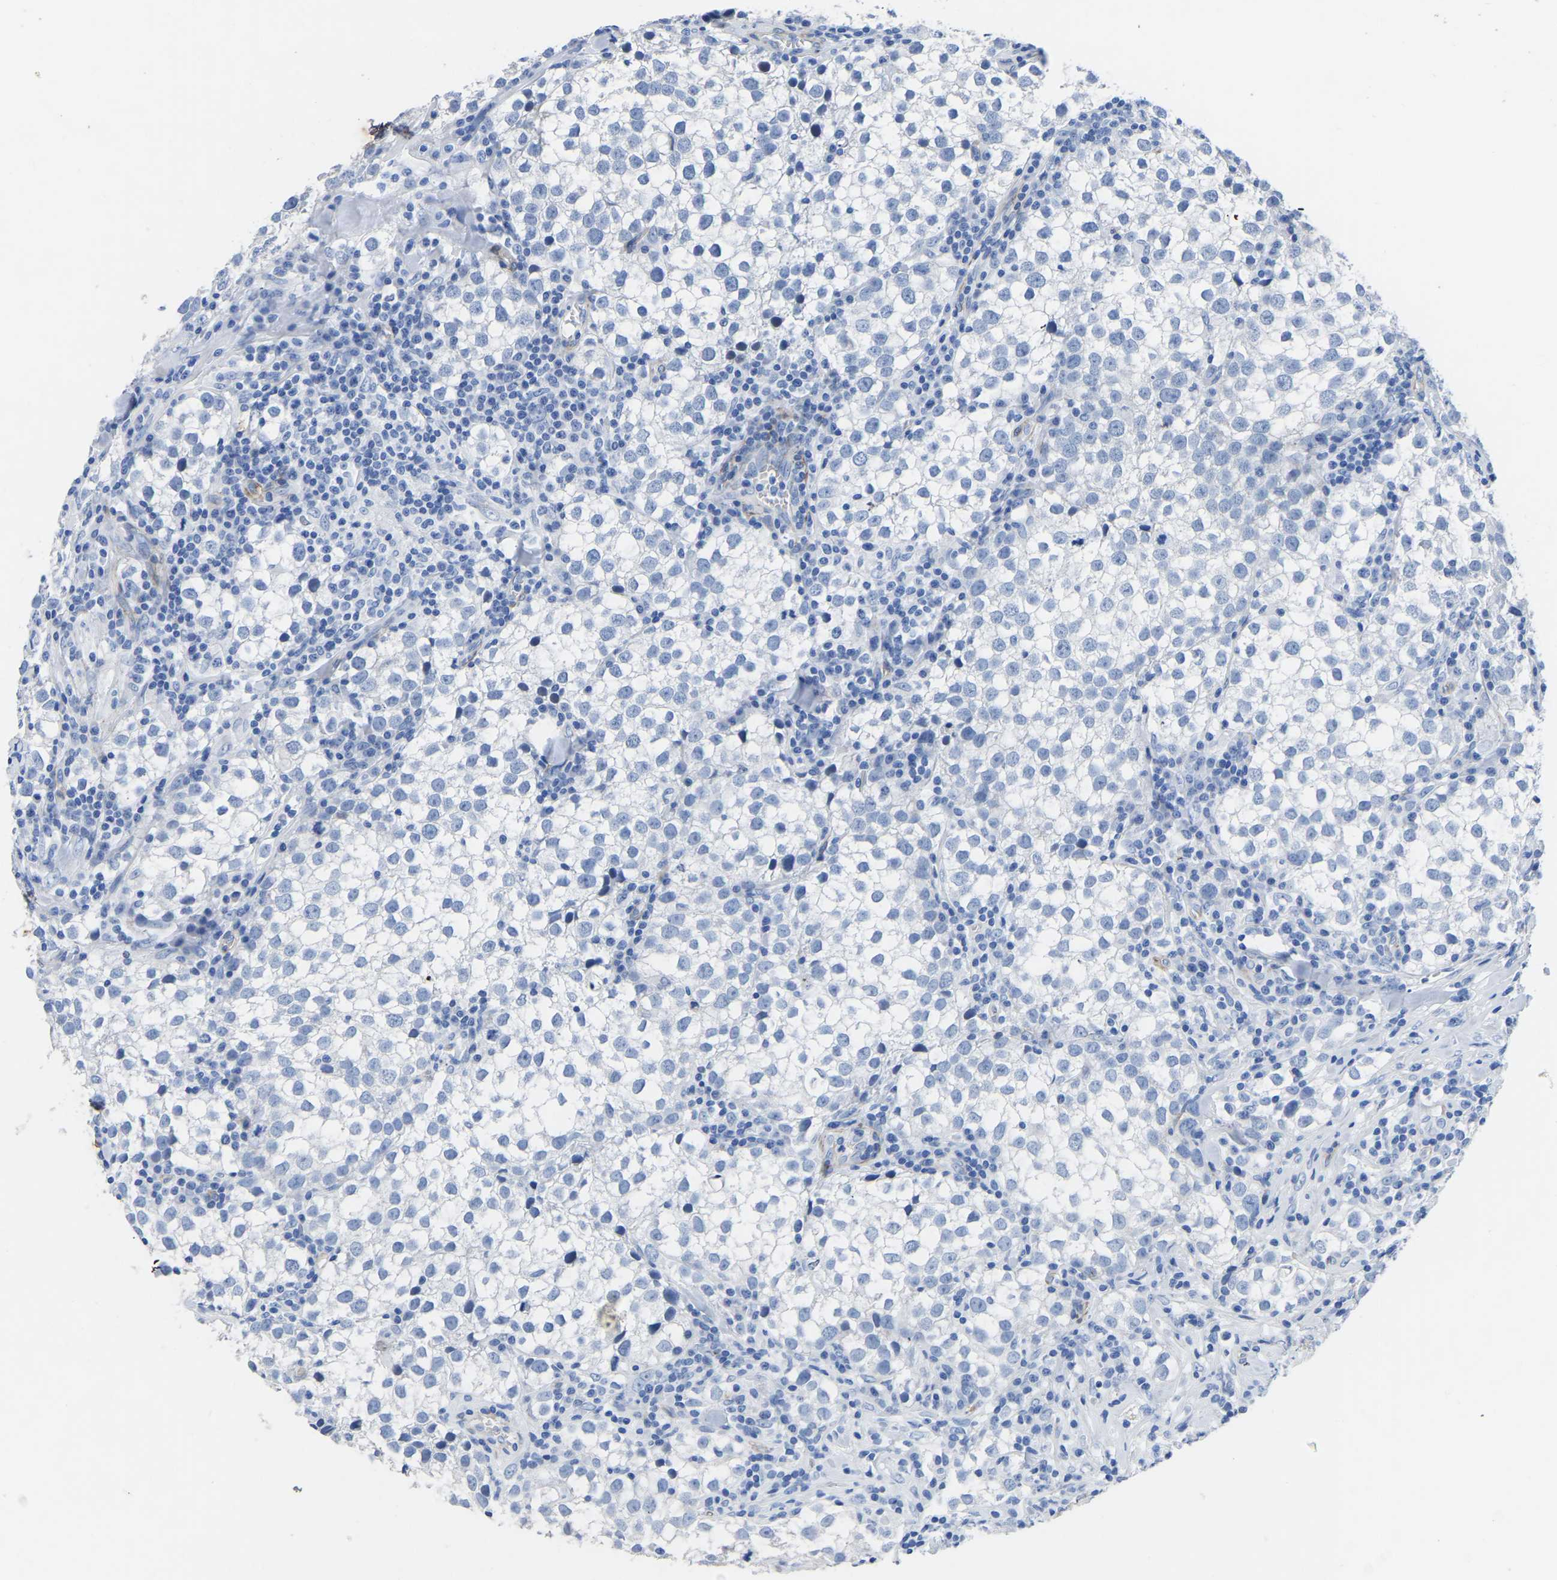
{"staining": {"intensity": "negative", "quantity": "none", "location": "none"}, "tissue": "testis cancer", "cell_type": "Tumor cells", "image_type": "cancer", "snomed": [{"axis": "morphology", "description": "Seminoma, NOS"}, {"axis": "morphology", "description": "Carcinoma, Embryonal, NOS"}, {"axis": "topography", "description": "Testis"}], "caption": "DAB immunohistochemical staining of testis embryonal carcinoma demonstrates no significant positivity in tumor cells.", "gene": "SLC45A3", "patient": {"sex": "male", "age": 36}}